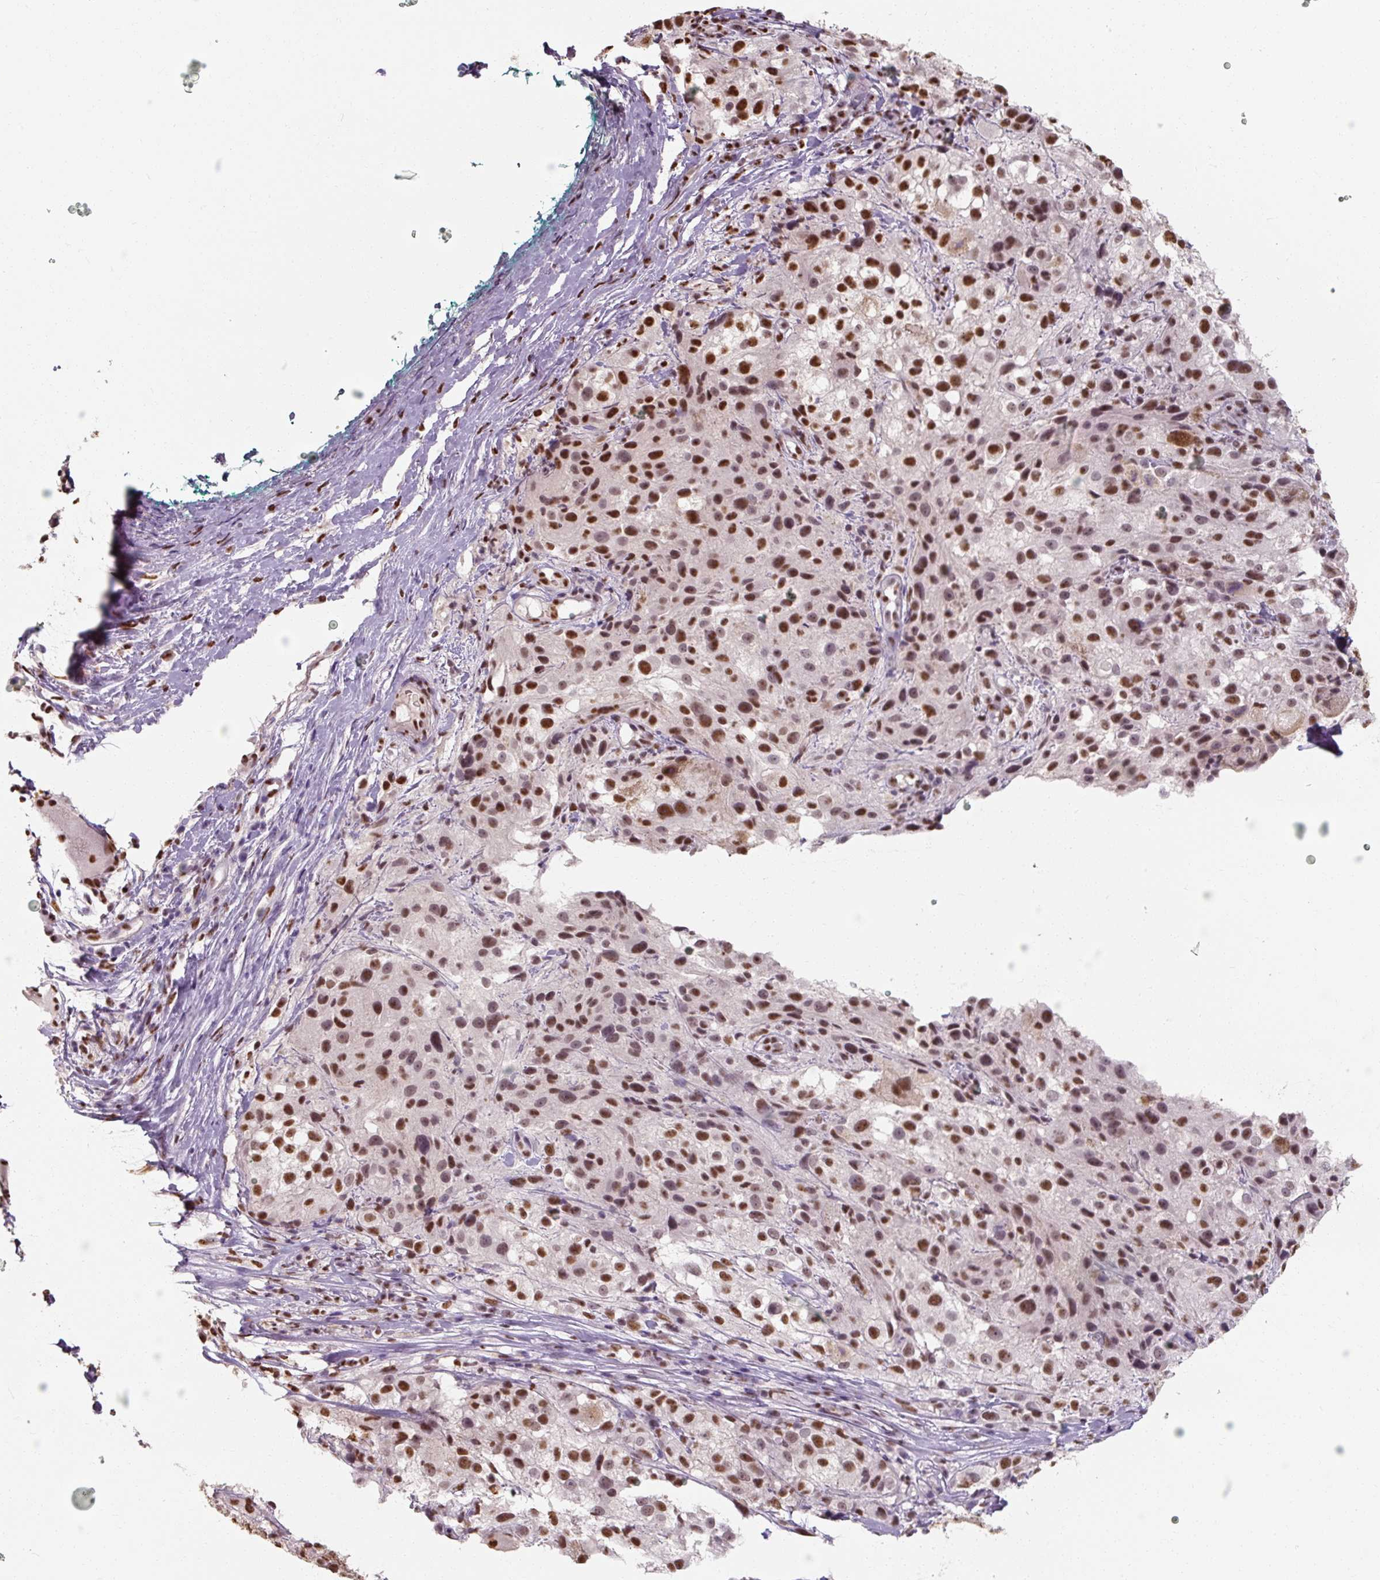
{"staining": {"intensity": "strong", "quantity": ">75%", "location": "nuclear"}, "tissue": "melanoma", "cell_type": "Tumor cells", "image_type": "cancer", "snomed": [{"axis": "morphology", "description": "Necrosis, NOS"}, {"axis": "morphology", "description": "Malignant melanoma, NOS"}, {"axis": "topography", "description": "Skin"}], "caption": "Malignant melanoma stained with DAB immunohistochemistry exhibits high levels of strong nuclear staining in approximately >75% of tumor cells.", "gene": "ZFTRAF1", "patient": {"sex": "female", "age": 87}}